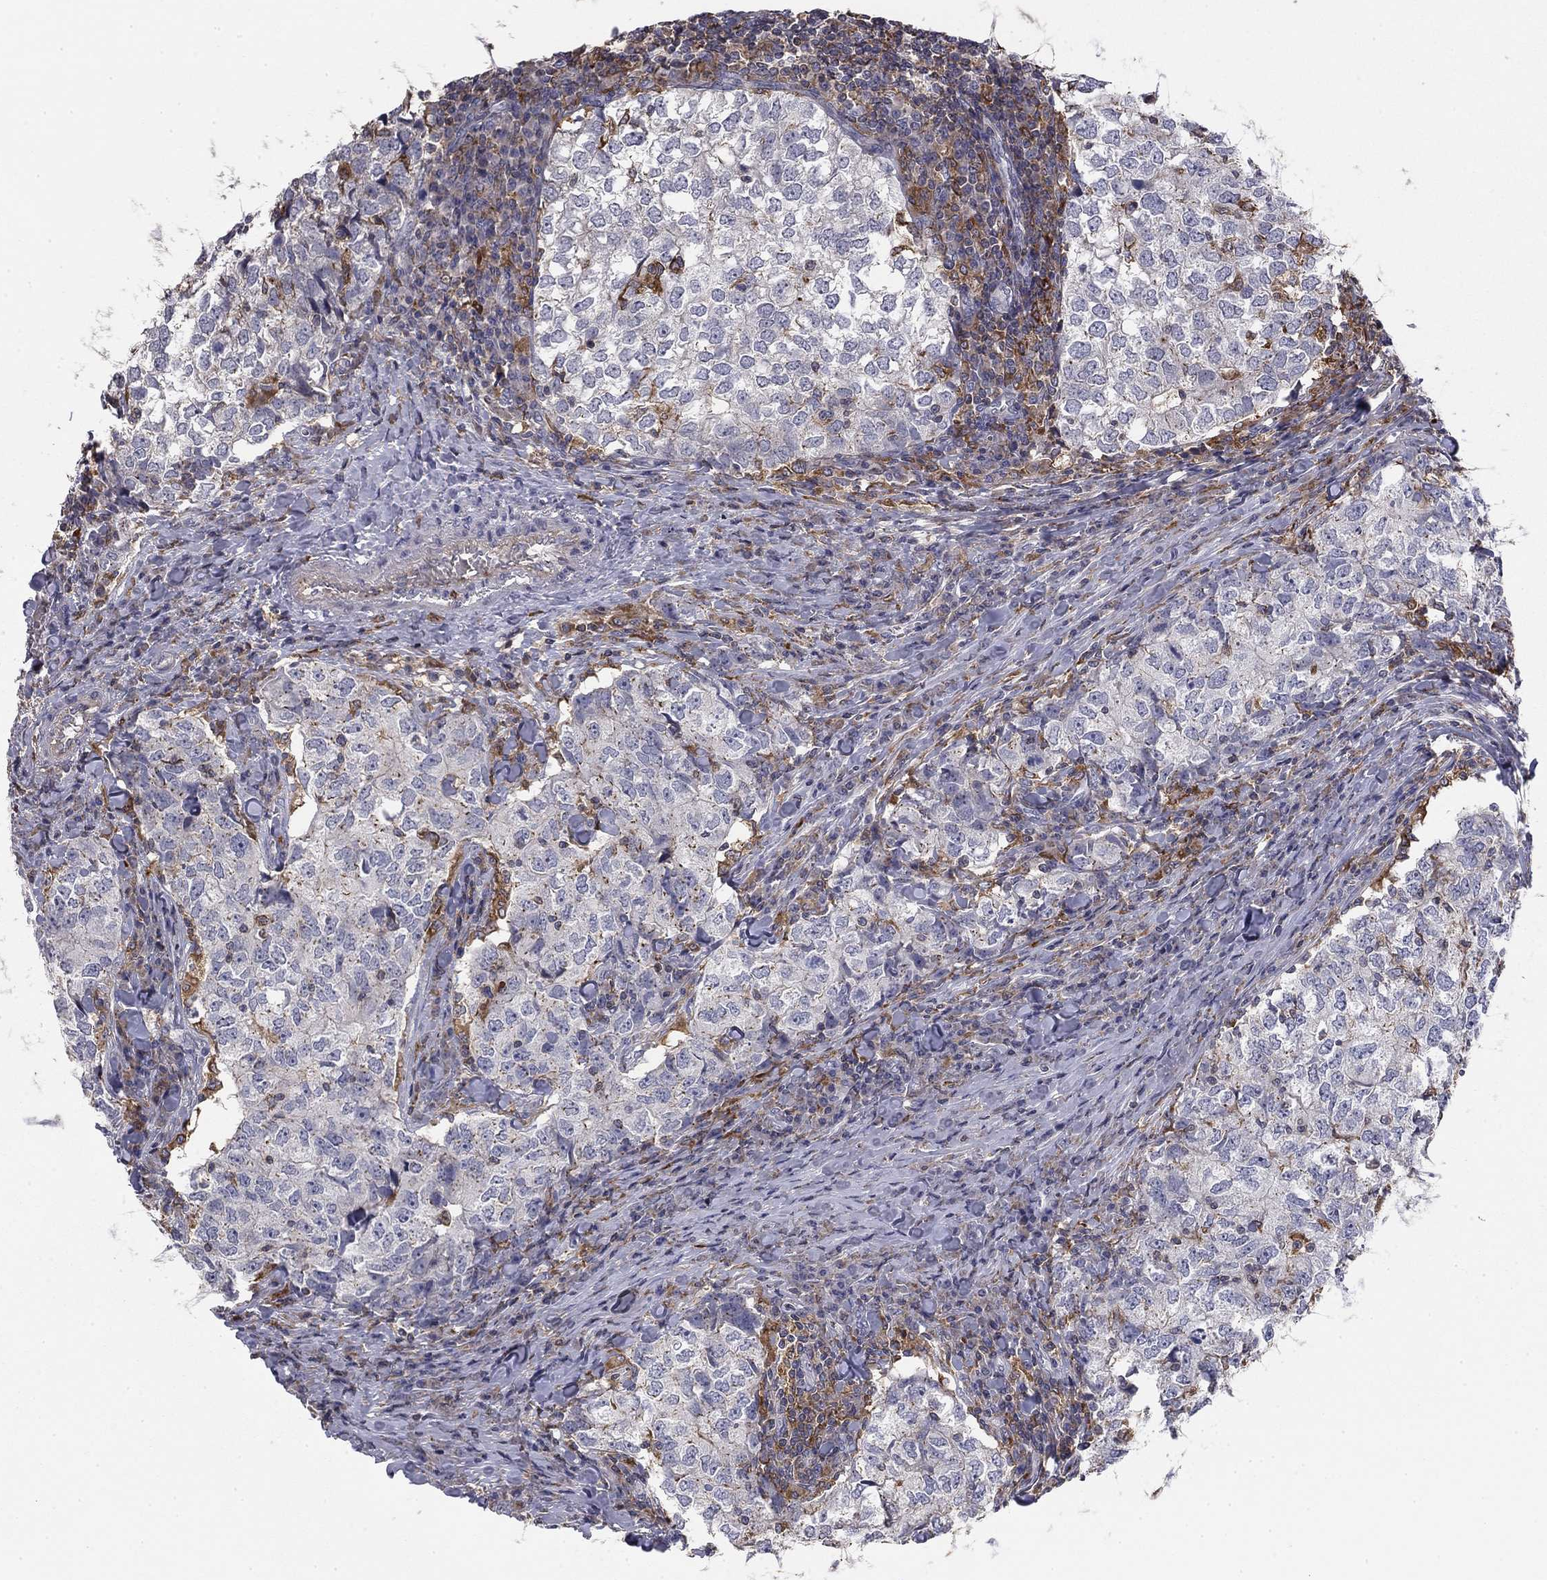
{"staining": {"intensity": "negative", "quantity": "none", "location": "none"}, "tissue": "breast cancer", "cell_type": "Tumor cells", "image_type": "cancer", "snomed": [{"axis": "morphology", "description": "Duct carcinoma"}, {"axis": "topography", "description": "Breast"}], "caption": "There is no significant positivity in tumor cells of breast cancer.", "gene": "PLCB2", "patient": {"sex": "female", "age": 30}}